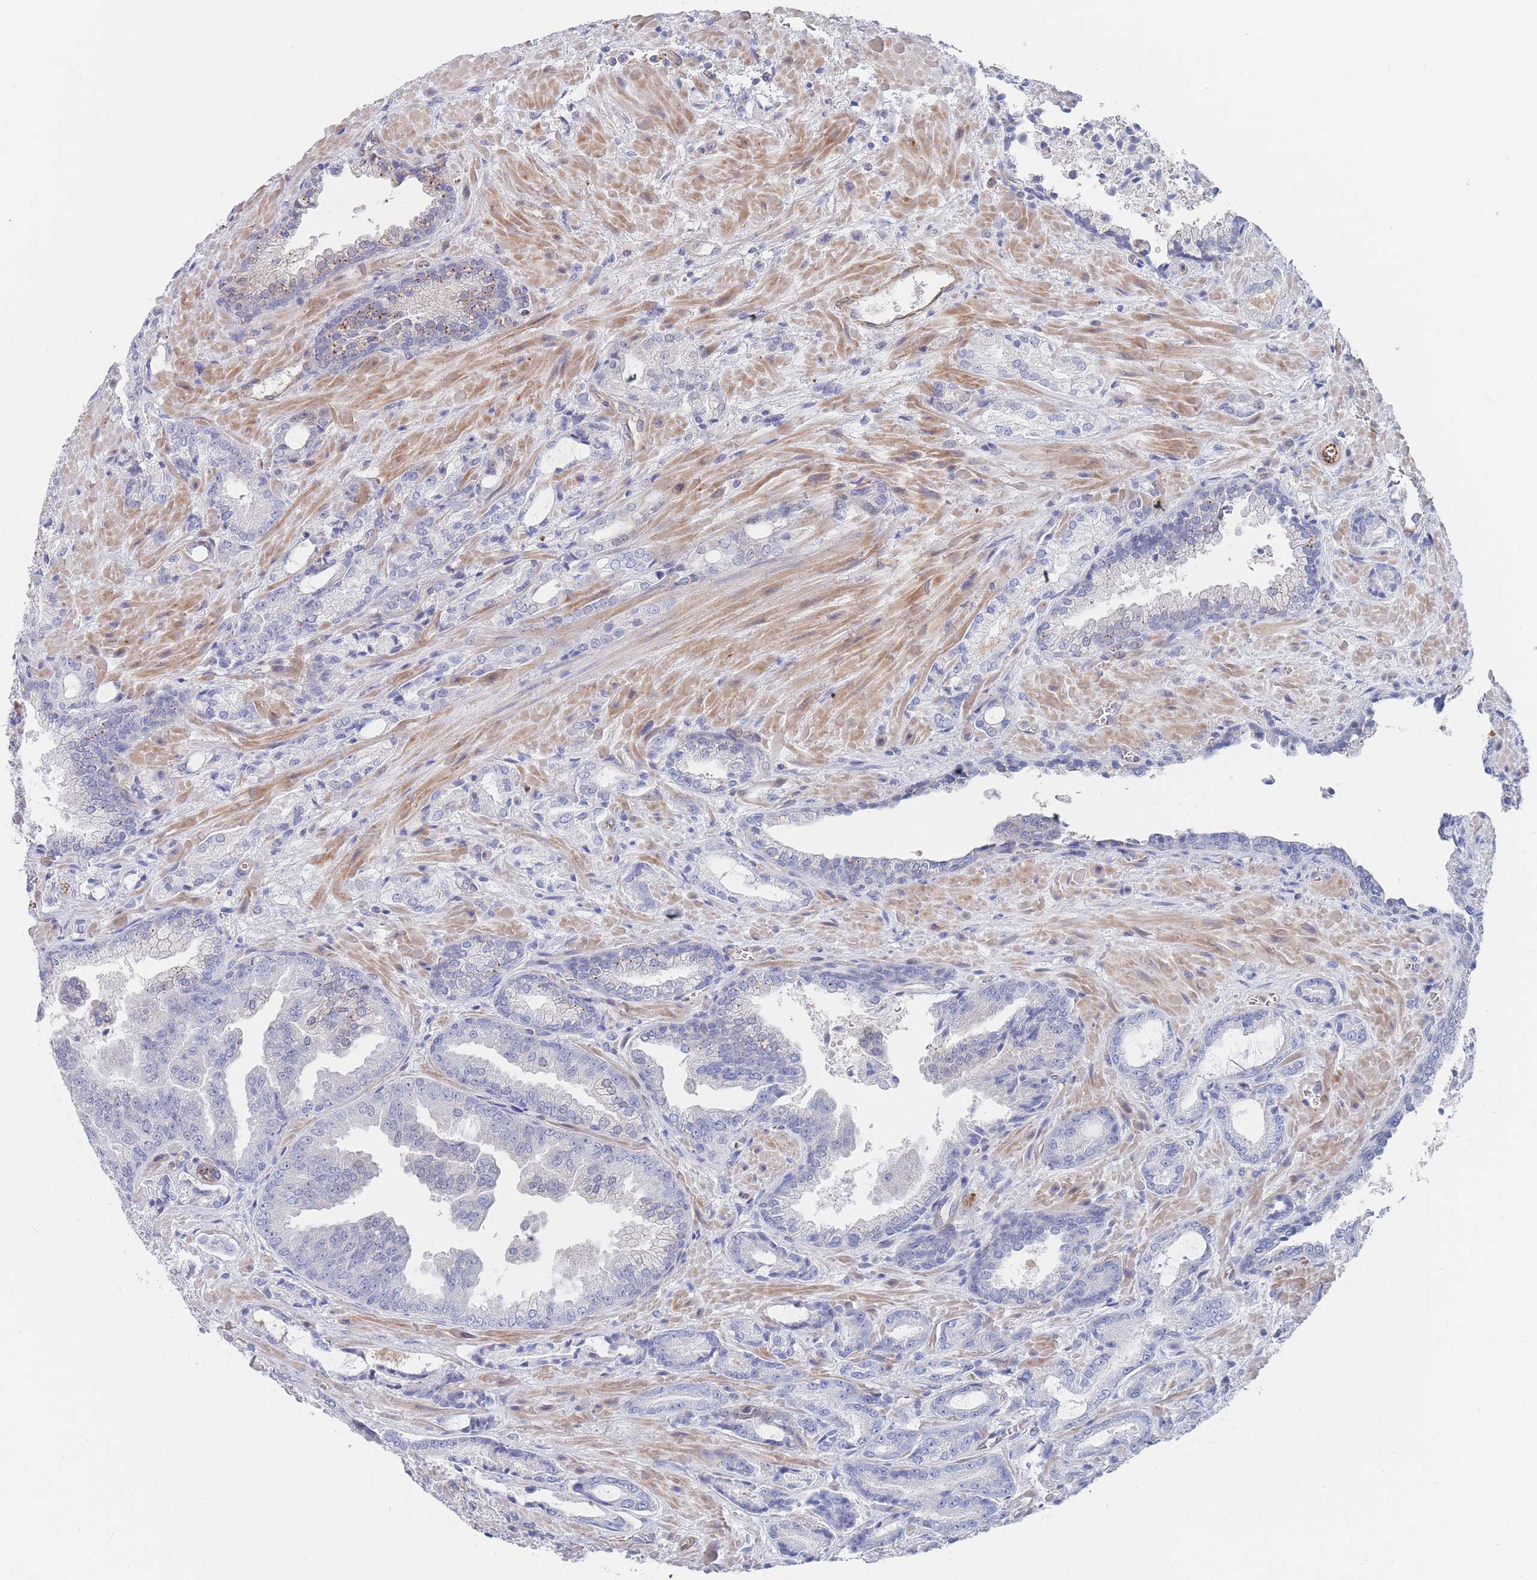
{"staining": {"intensity": "negative", "quantity": "none", "location": "none"}, "tissue": "prostate cancer", "cell_type": "Tumor cells", "image_type": "cancer", "snomed": [{"axis": "morphology", "description": "Adenocarcinoma, High grade"}, {"axis": "topography", "description": "Prostate"}], "caption": "Prostate cancer (high-grade adenocarcinoma) stained for a protein using IHC reveals no expression tumor cells.", "gene": "G6PC1", "patient": {"sex": "male", "age": 68}}